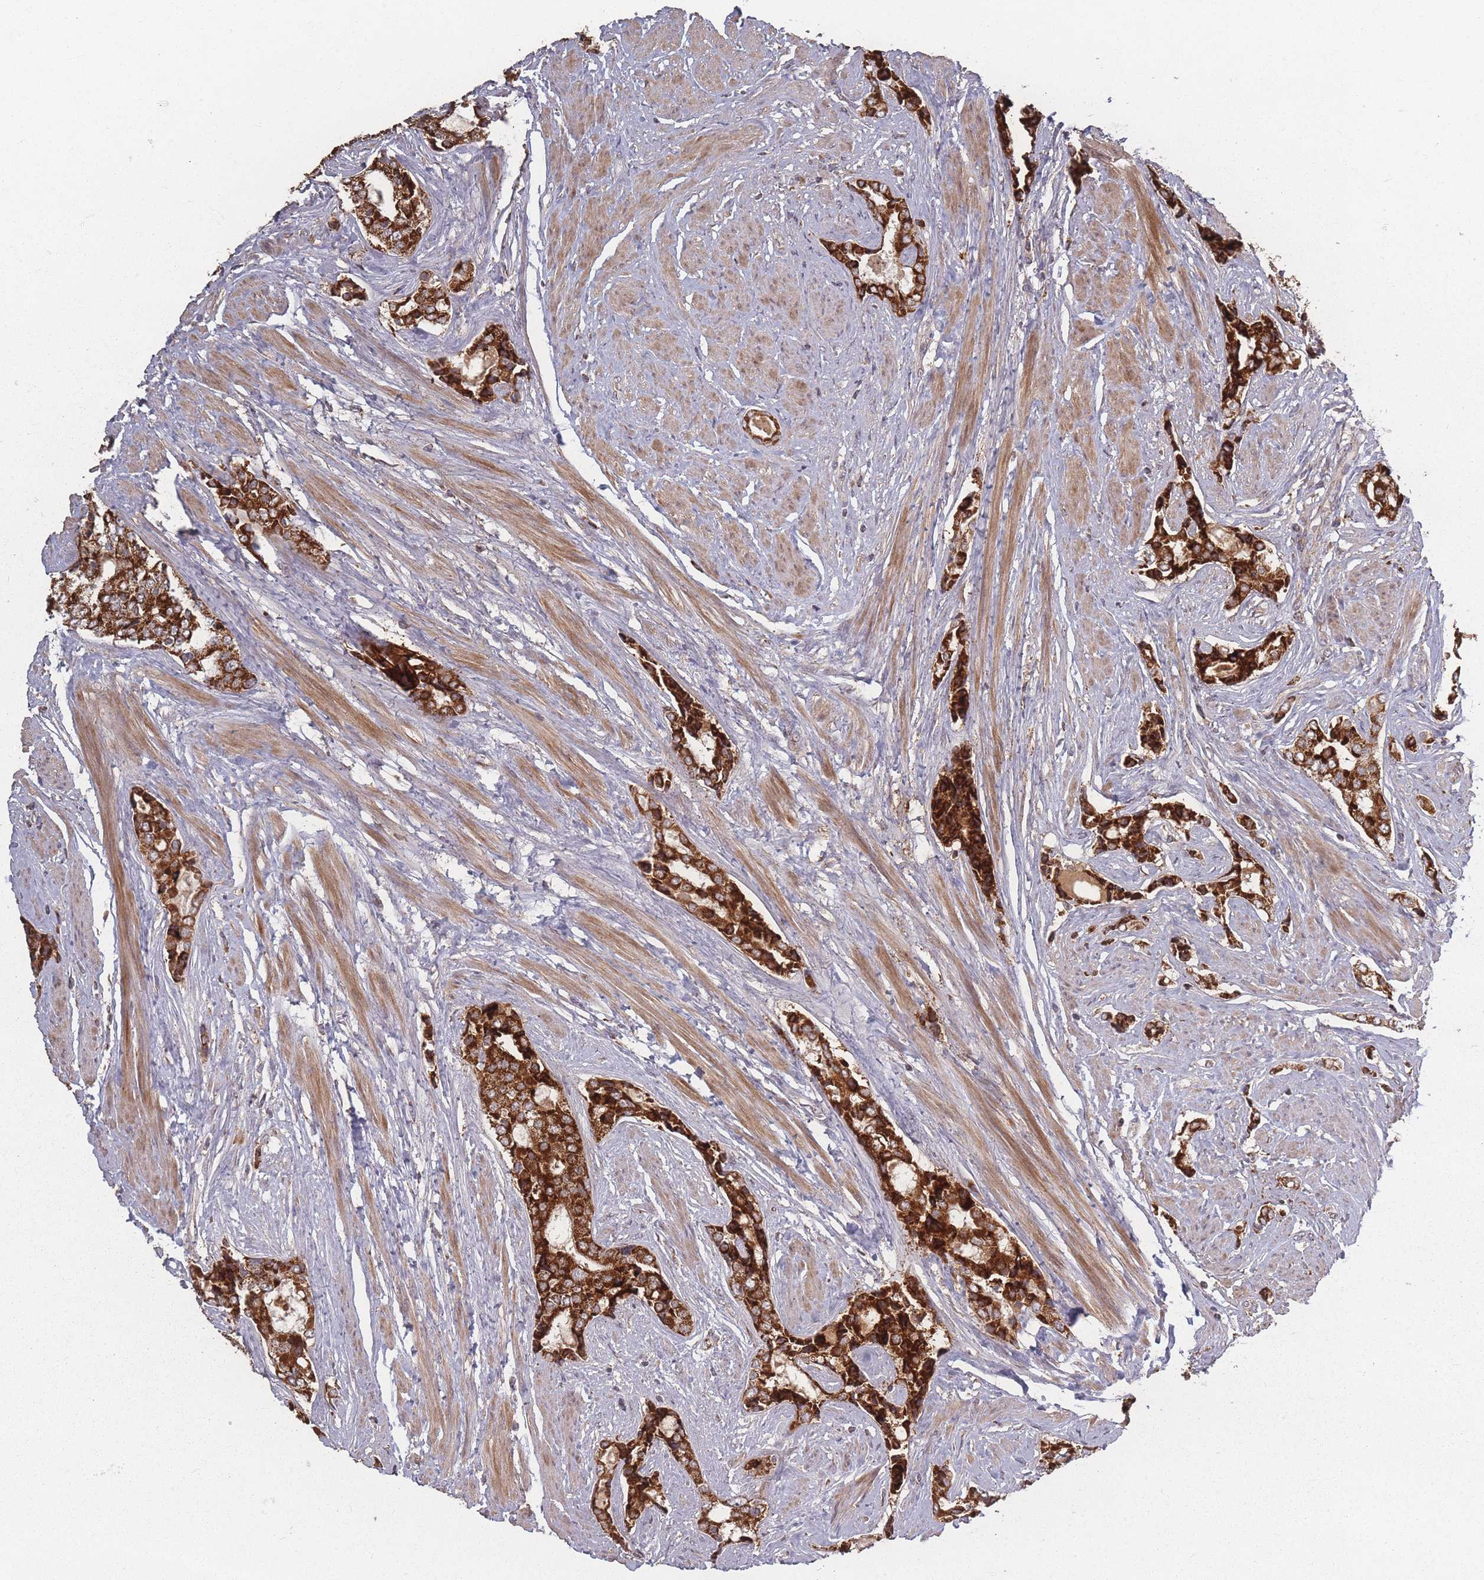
{"staining": {"intensity": "strong", "quantity": ">75%", "location": "cytoplasmic/membranous"}, "tissue": "prostate cancer", "cell_type": "Tumor cells", "image_type": "cancer", "snomed": [{"axis": "morphology", "description": "Adenocarcinoma, High grade"}, {"axis": "topography", "description": "Prostate"}], "caption": "Tumor cells display high levels of strong cytoplasmic/membranous staining in about >75% of cells in prostate cancer.", "gene": "LYRM7", "patient": {"sex": "male", "age": 71}}